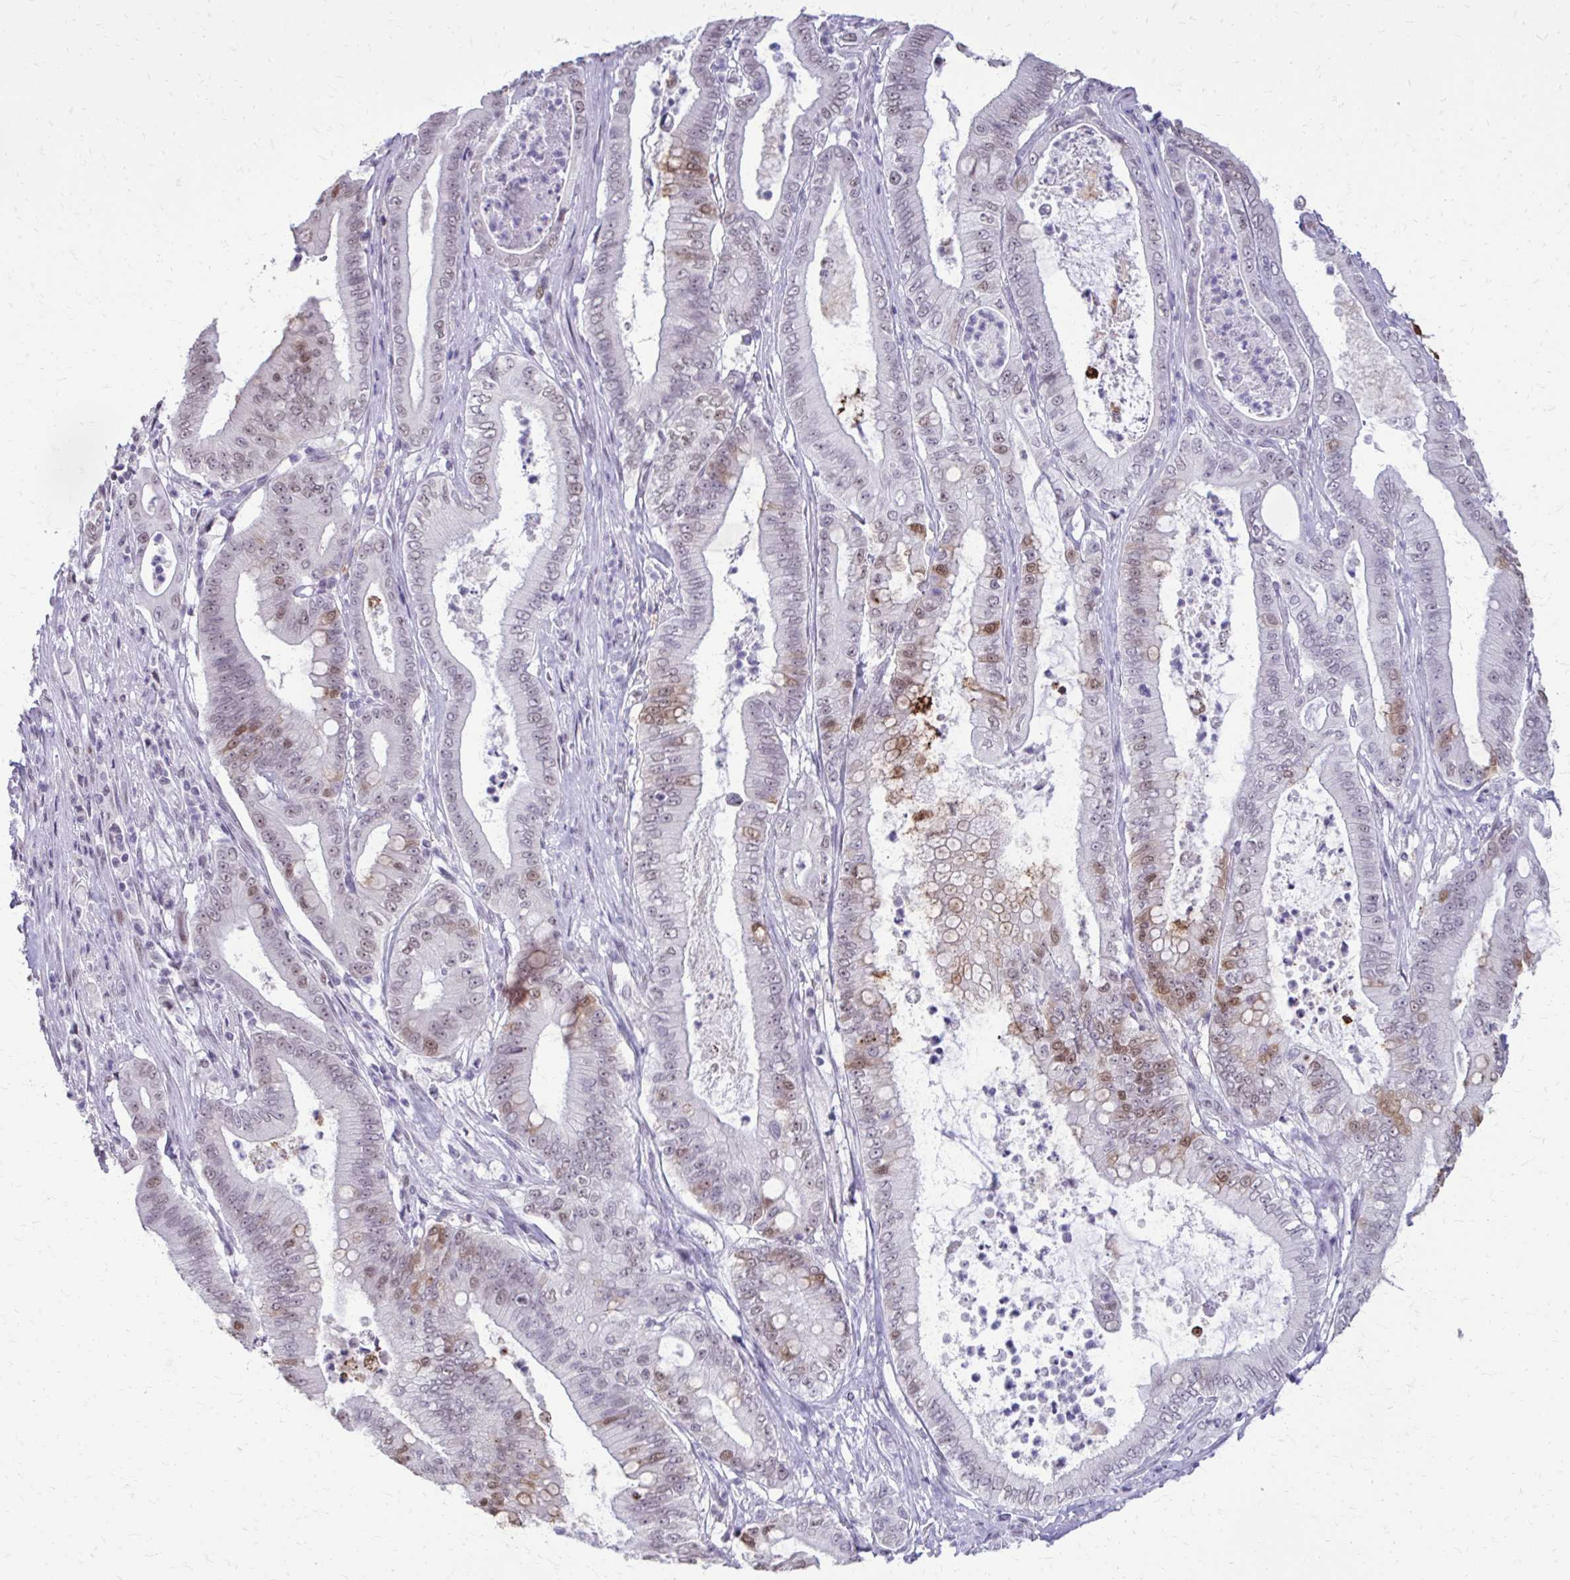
{"staining": {"intensity": "moderate", "quantity": "<25%", "location": "cytoplasmic/membranous,nuclear"}, "tissue": "pancreatic cancer", "cell_type": "Tumor cells", "image_type": "cancer", "snomed": [{"axis": "morphology", "description": "Adenocarcinoma, NOS"}, {"axis": "topography", "description": "Pancreas"}], "caption": "High-magnification brightfield microscopy of pancreatic adenocarcinoma stained with DAB (brown) and counterstained with hematoxylin (blue). tumor cells exhibit moderate cytoplasmic/membranous and nuclear positivity is identified in approximately<25% of cells.", "gene": "SS18", "patient": {"sex": "male", "age": 71}}